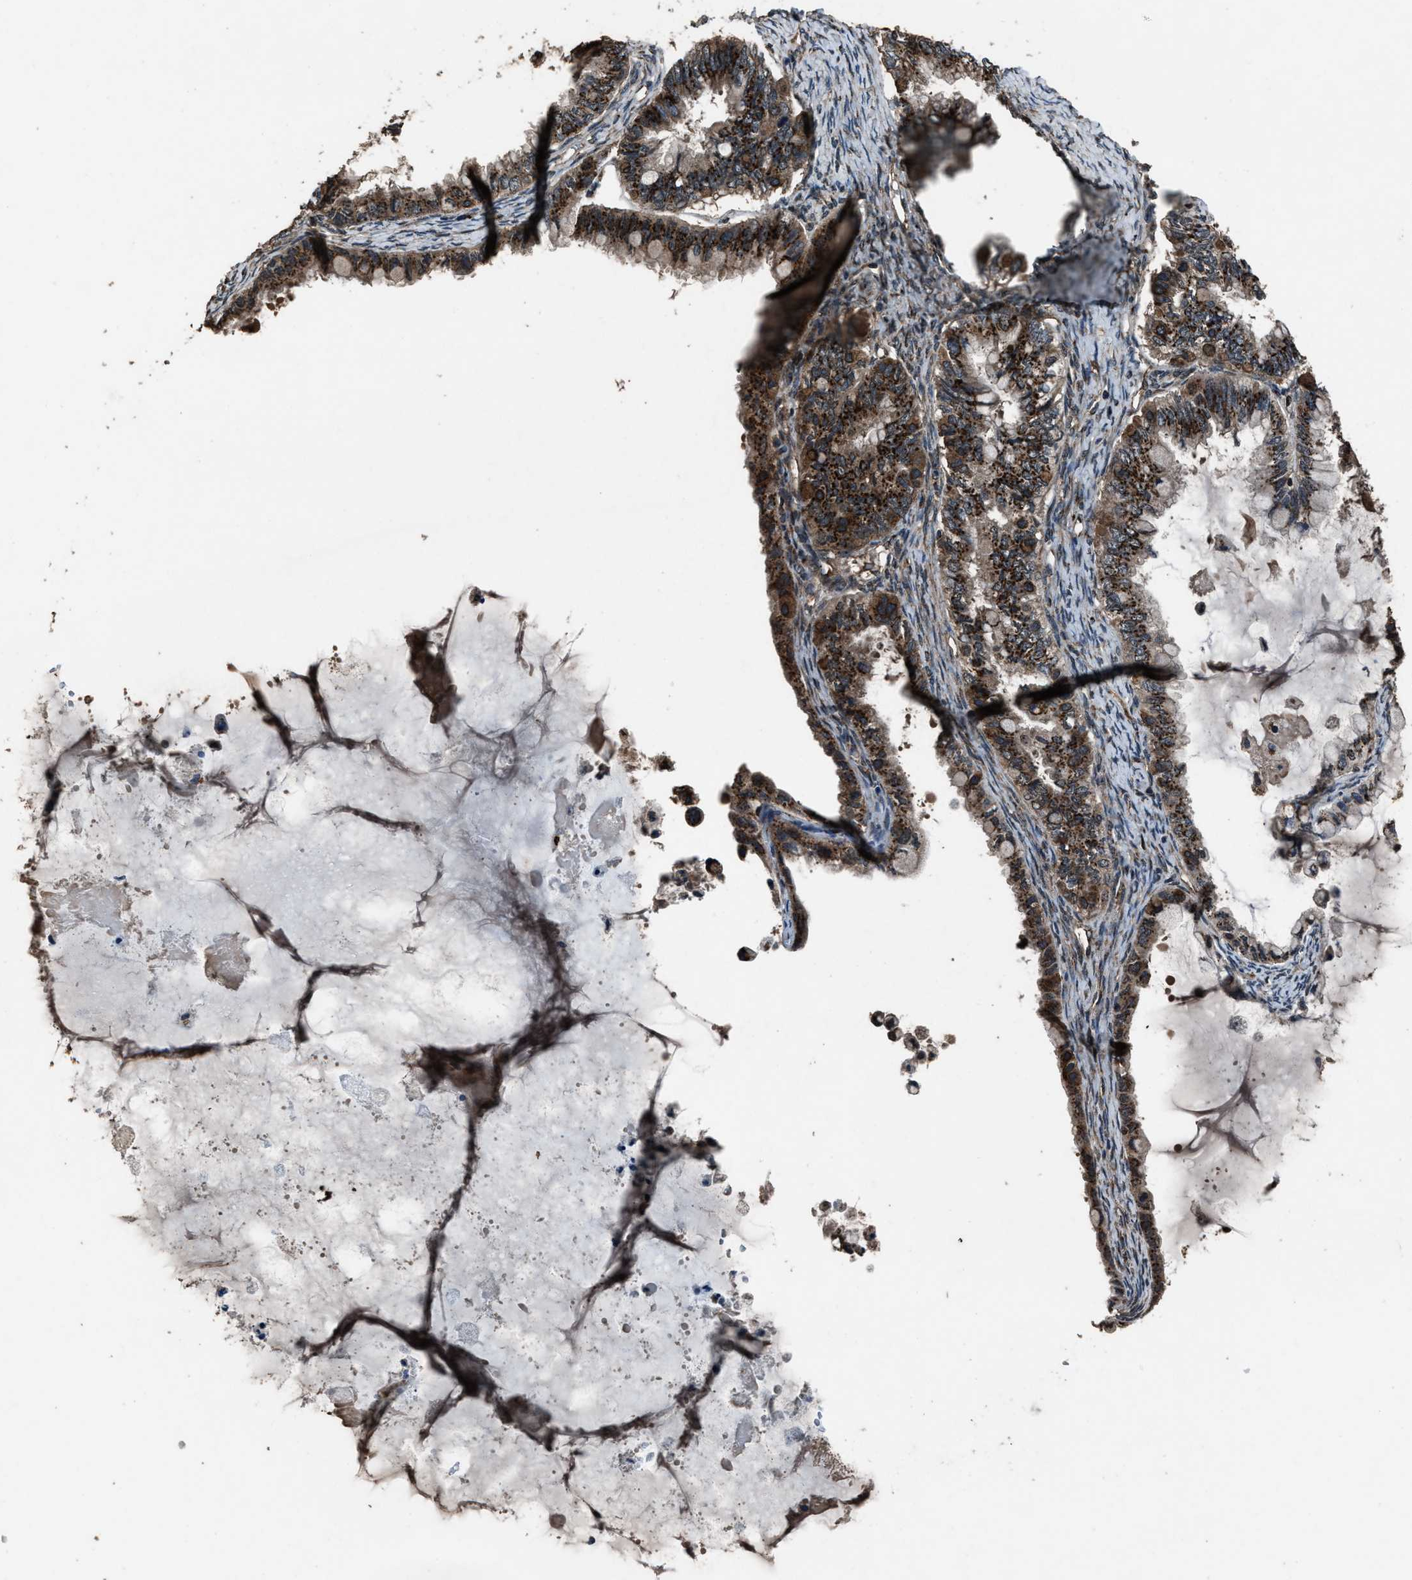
{"staining": {"intensity": "strong", "quantity": "25%-75%", "location": "cytoplasmic/membranous"}, "tissue": "ovarian cancer", "cell_type": "Tumor cells", "image_type": "cancer", "snomed": [{"axis": "morphology", "description": "Cystadenocarcinoma, mucinous, NOS"}, {"axis": "topography", "description": "Ovary"}], "caption": "Protein expression analysis of mucinous cystadenocarcinoma (ovarian) shows strong cytoplasmic/membranous staining in approximately 25%-75% of tumor cells. Using DAB (3,3'-diaminobenzidine) (brown) and hematoxylin (blue) stains, captured at high magnification using brightfield microscopy.", "gene": "SLC38A10", "patient": {"sex": "female", "age": 80}}